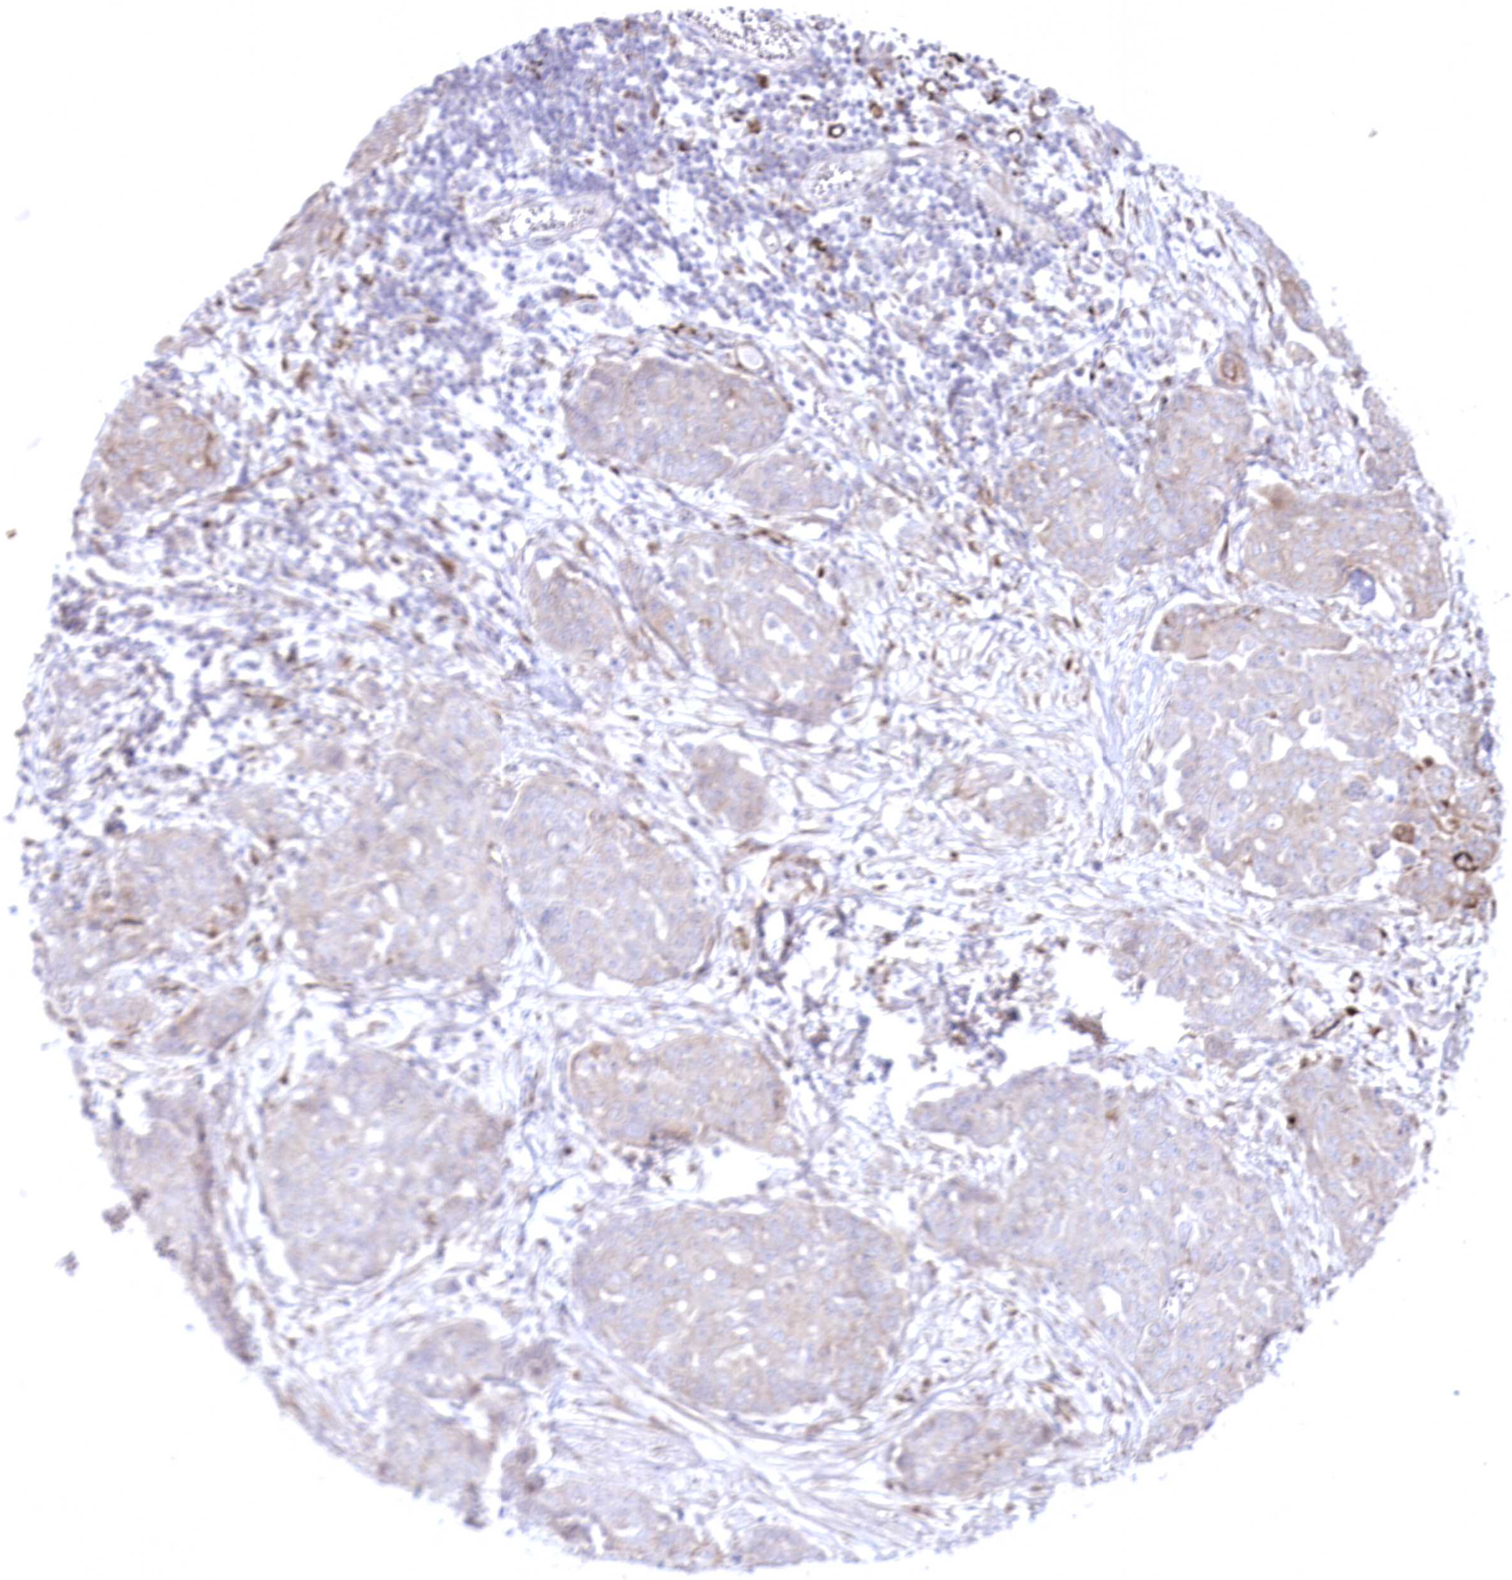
{"staining": {"intensity": "moderate", "quantity": "<25%", "location": "cytoplasmic/membranous"}, "tissue": "ovarian cancer", "cell_type": "Tumor cells", "image_type": "cancer", "snomed": [{"axis": "morphology", "description": "Cystadenocarcinoma, serous, NOS"}, {"axis": "topography", "description": "Soft tissue"}, {"axis": "topography", "description": "Ovary"}], "caption": "This is a photomicrograph of IHC staining of ovarian cancer (serous cystadenocarcinoma), which shows moderate positivity in the cytoplasmic/membranous of tumor cells.", "gene": "CEP164", "patient": {"sex": "female", "age": 57}}